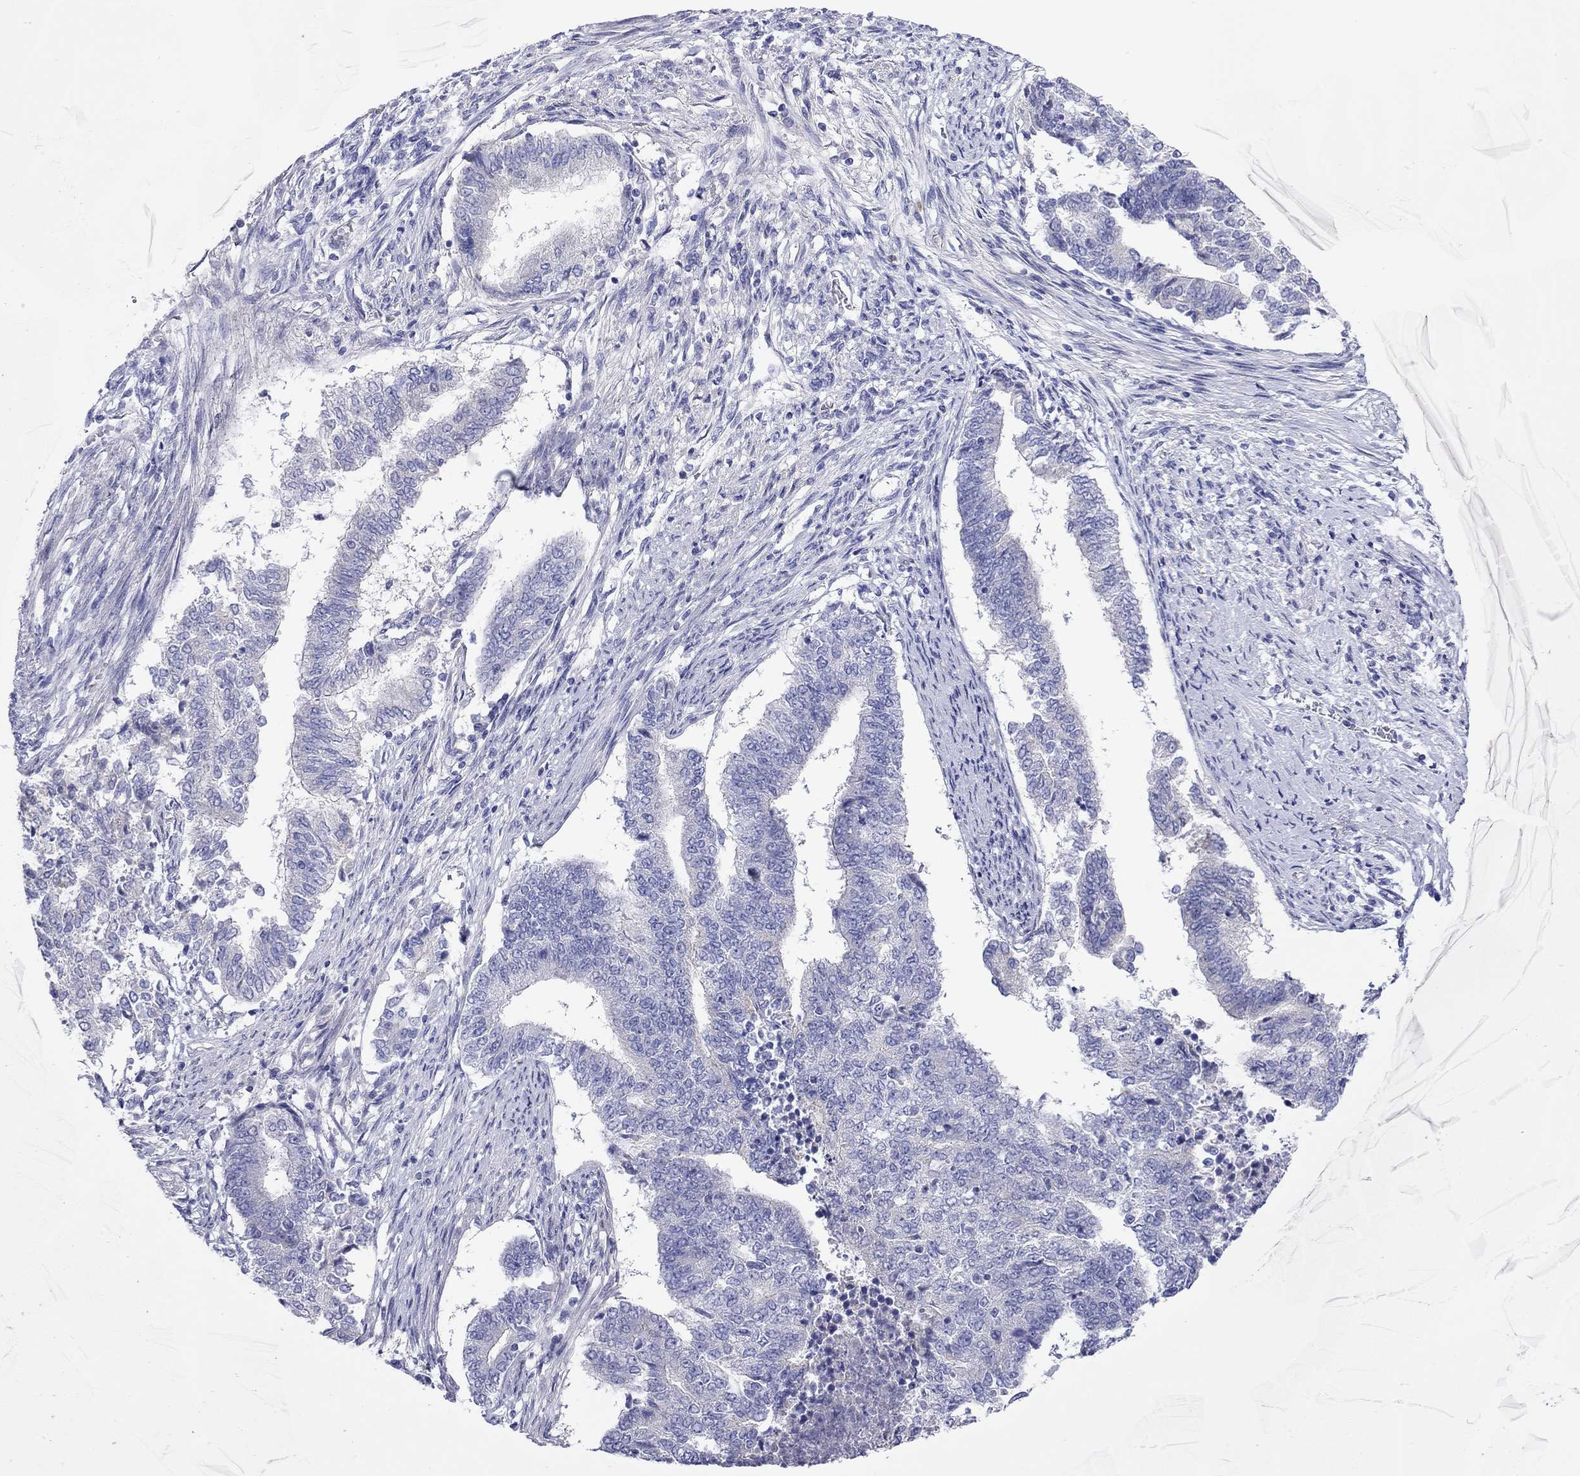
{"staining": {"intensity": "negative", "quantity": "none", "location": "none"}, "tissue": "endometrial cancer", "cell_type": "Tumor cells", "image_type": "cancer", "snomed": [{"axis": "morphology", "description": "Adenocarcinoma, NOS"}, {"axis": "topography", "description": "Endometrium"}], "caption": "Protein analysis of endometrial cancer (adenocarcinoma) displays no significant positivity in tumor cells.", "gene": "MGAT4C", "patient": {"sex": "female", "age": 65}}